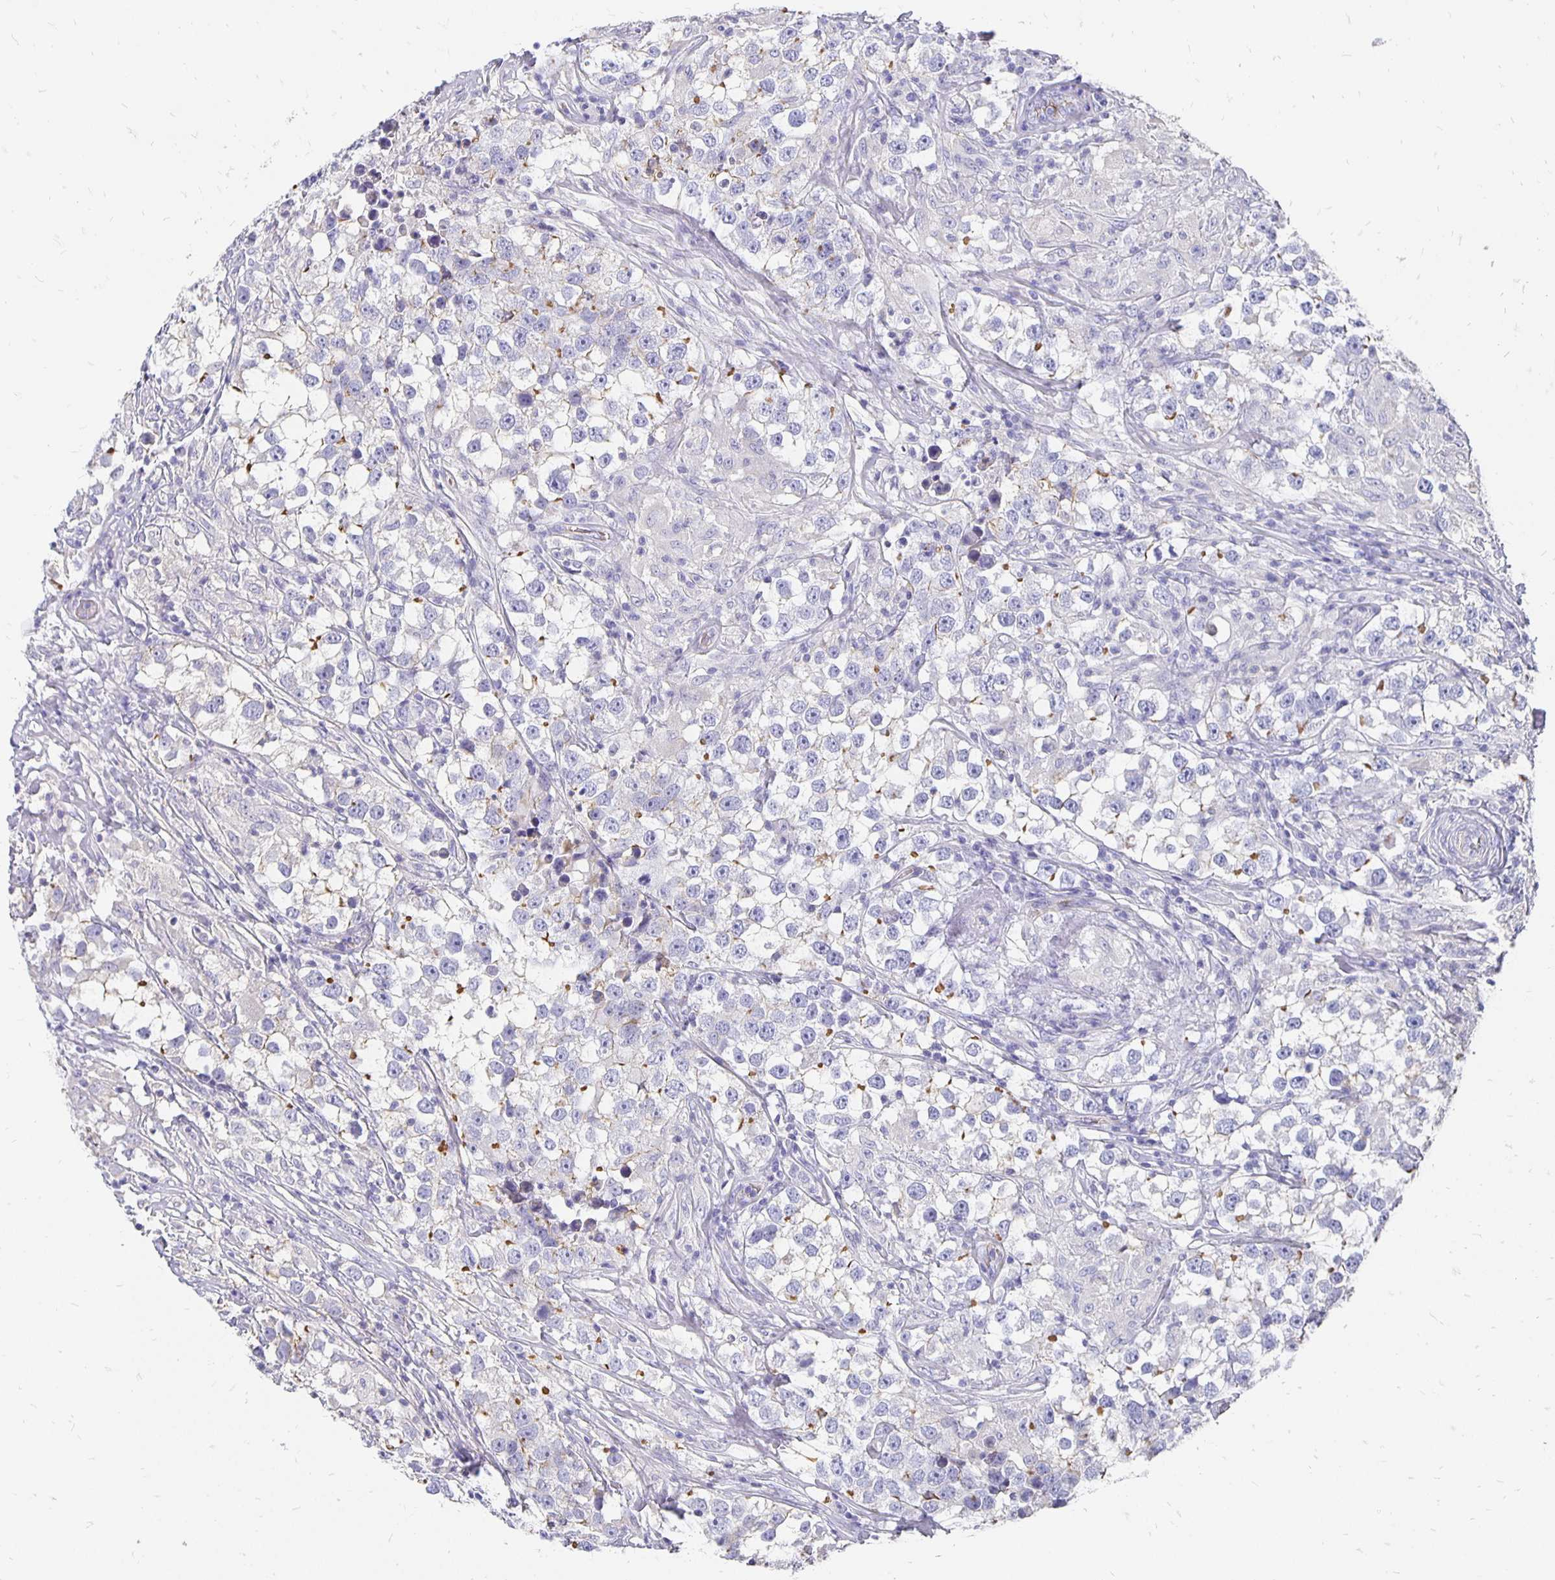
{"staining": {"intensity": "negative", "quantity": "none", "location": "none"}, "tissue": "testis cancer", "cell_type": "Tumor cells", "image_type": "cancer", "snomed": [{"axis": "morphology", "description": "Seminoma, NOS"}, {"axis": "topography", "description": "Testis"}], "caption": "Tumor cells show no significant protein staining in testis cancer (seminoma).", "gene": "APOB", "patient": {"sex": "male", "age": 46}}